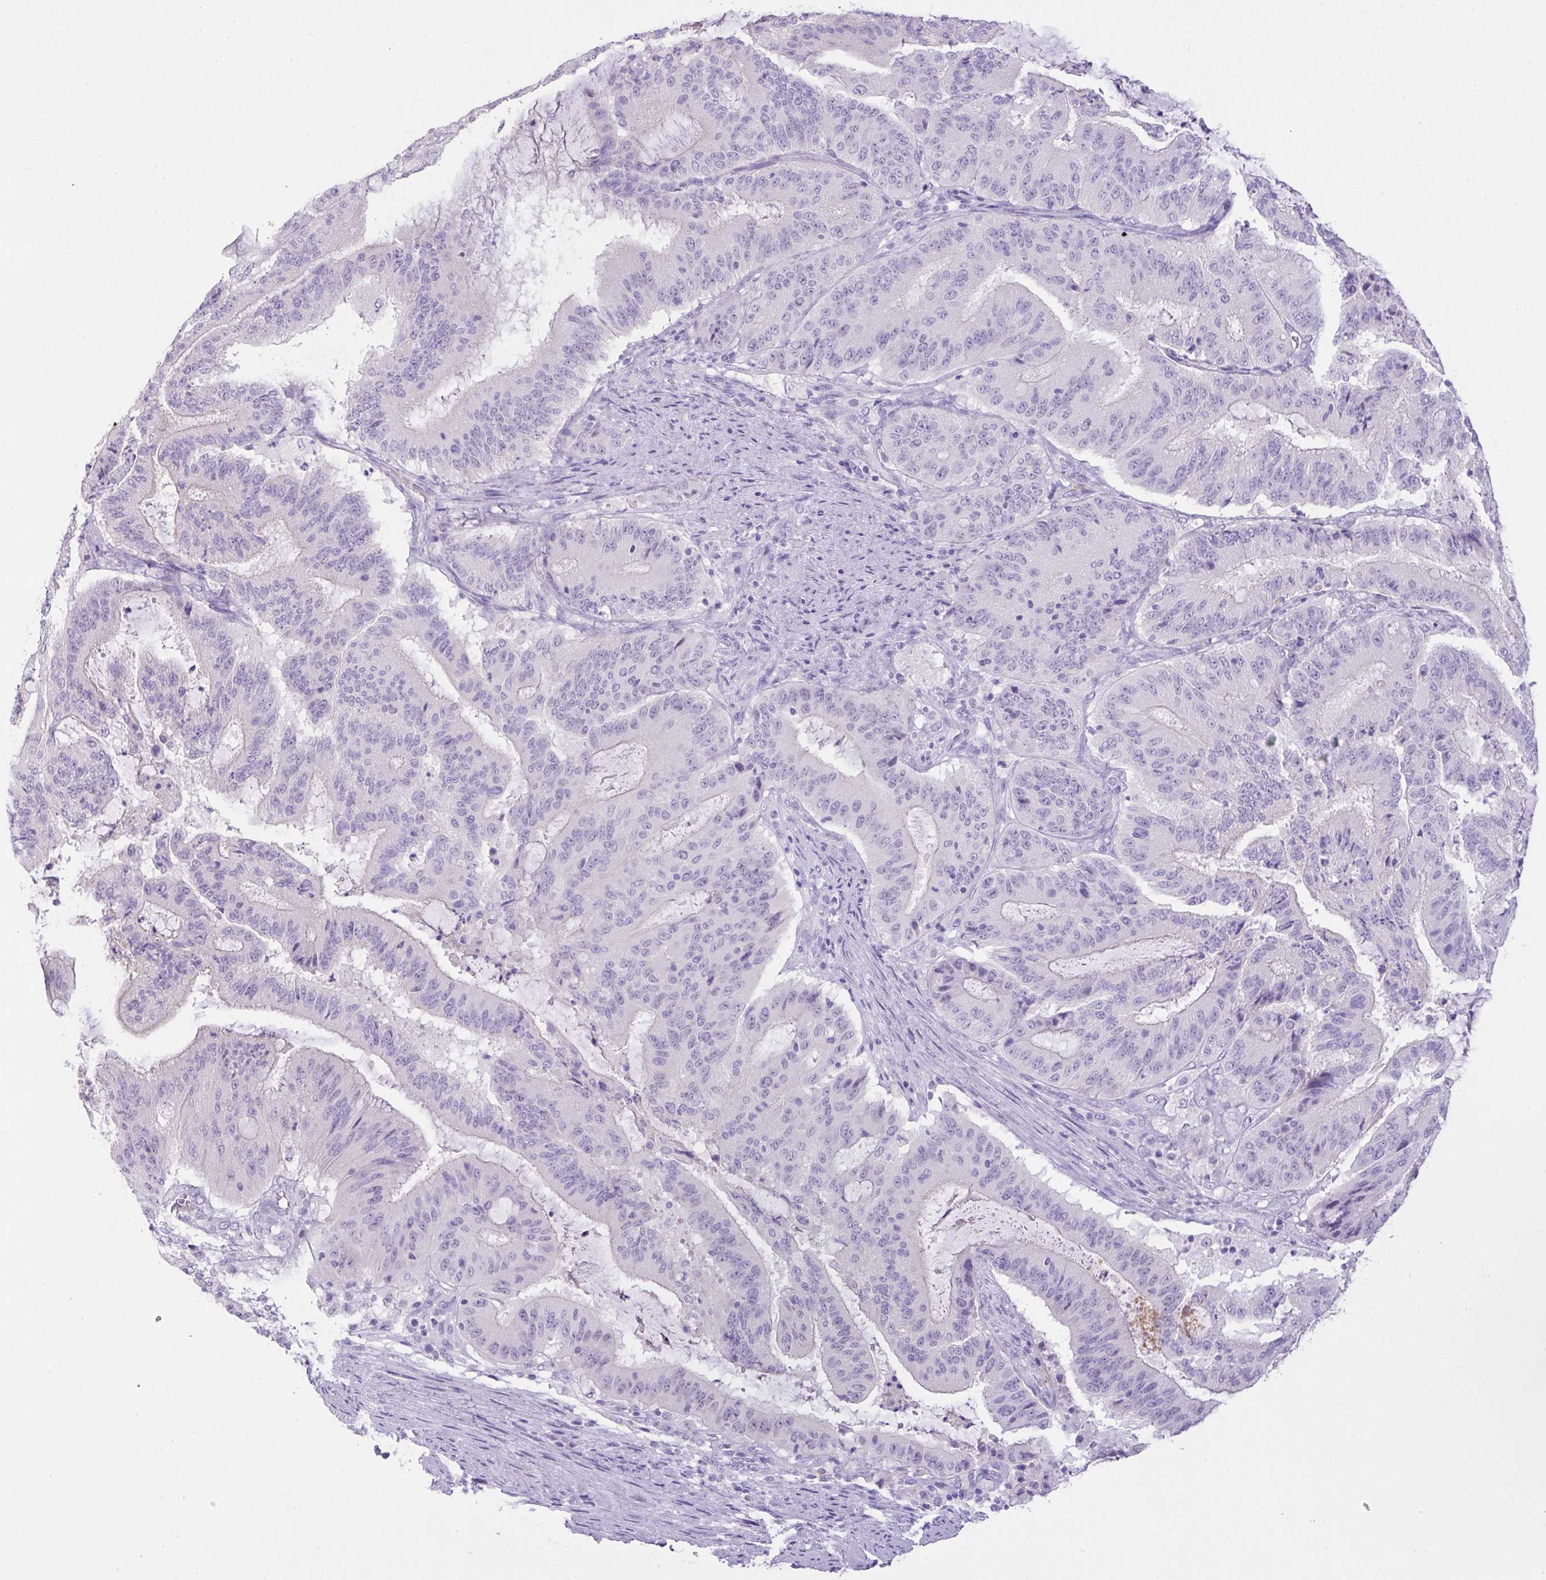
{"staining": {"intensity": "negative", "quantity": "none", "location": "none"}, "tissue": "liver cancer", "cell_type": "Tumor cells", "image_type": "cancer", "snomed": [{"axis": "morphology", "description": "Normal tissue, NOS"}, {"axis": "morphology", "description": "Cholangiocarcinoma"}, {"axis": "topography", "description": "Liver"}, {"axis": "topography", "description": "Peripheral nerve tissue"}], "caption": "Tumor cells are negative for brown protein staining in cholangiocarcinoma (liver).", "gene": "CST11", "patient": {"sex": "female", "age": 73}}